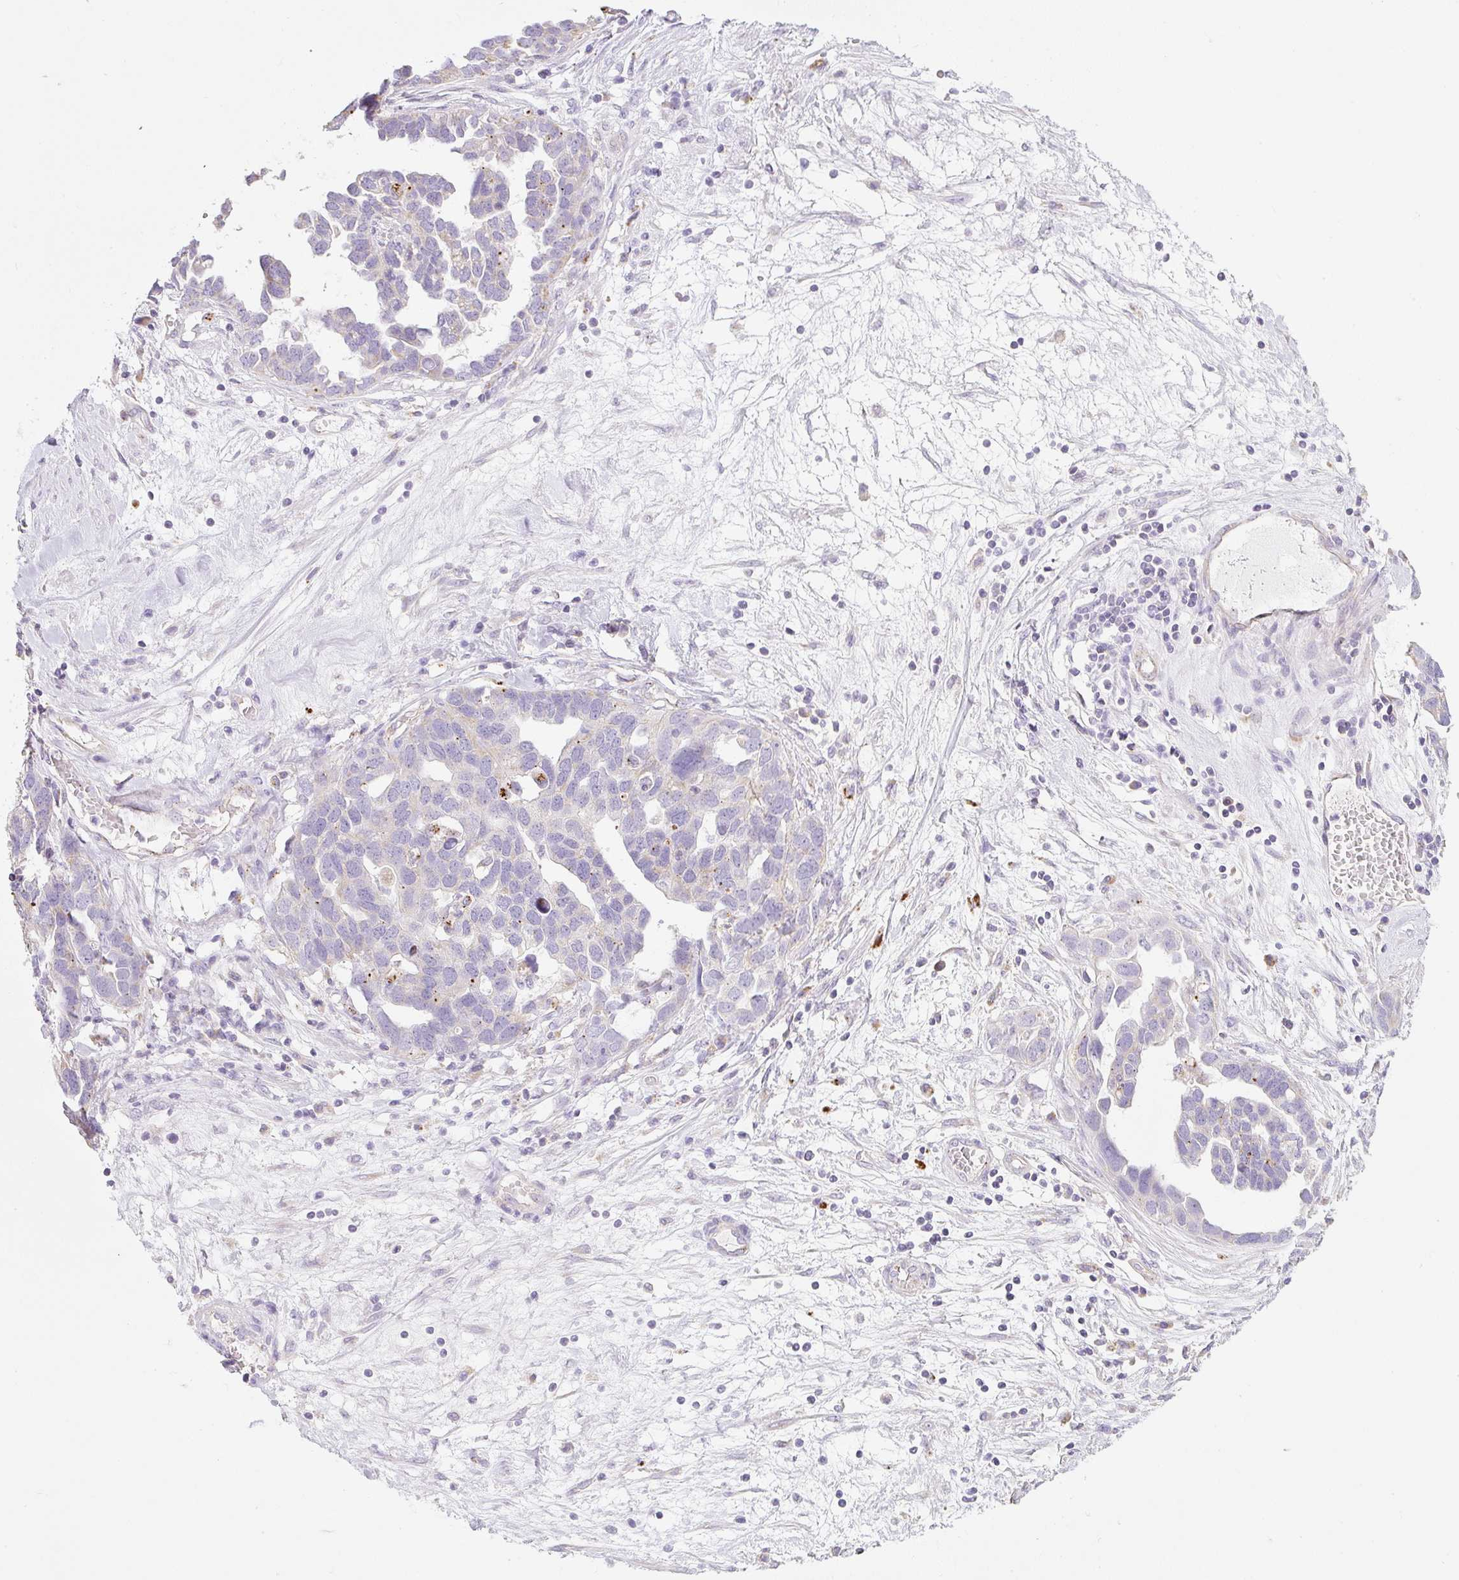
{"staining": {"intensity": "negative", "quantity": "none", "location": "none"}, "tissue": "ovarian cancer", "cell_type": "Tumor cells", "image_type": "cancer", "snomed": [{"axis": "morphology", "description": "Cystadenocarcinoma, serous, NOS"}, {"axis": "topography", "description": "Ovary"}], "caption": "High power microscopy photomicrograph of an immunohistochemistry (IHC) histopathology image of ovarian cancer (serous cystadenocarcinoma), revealing no significant staining in tumor cells.", "gene": "CLEC3A", "patient": {"sex": "female", "age": 54}}